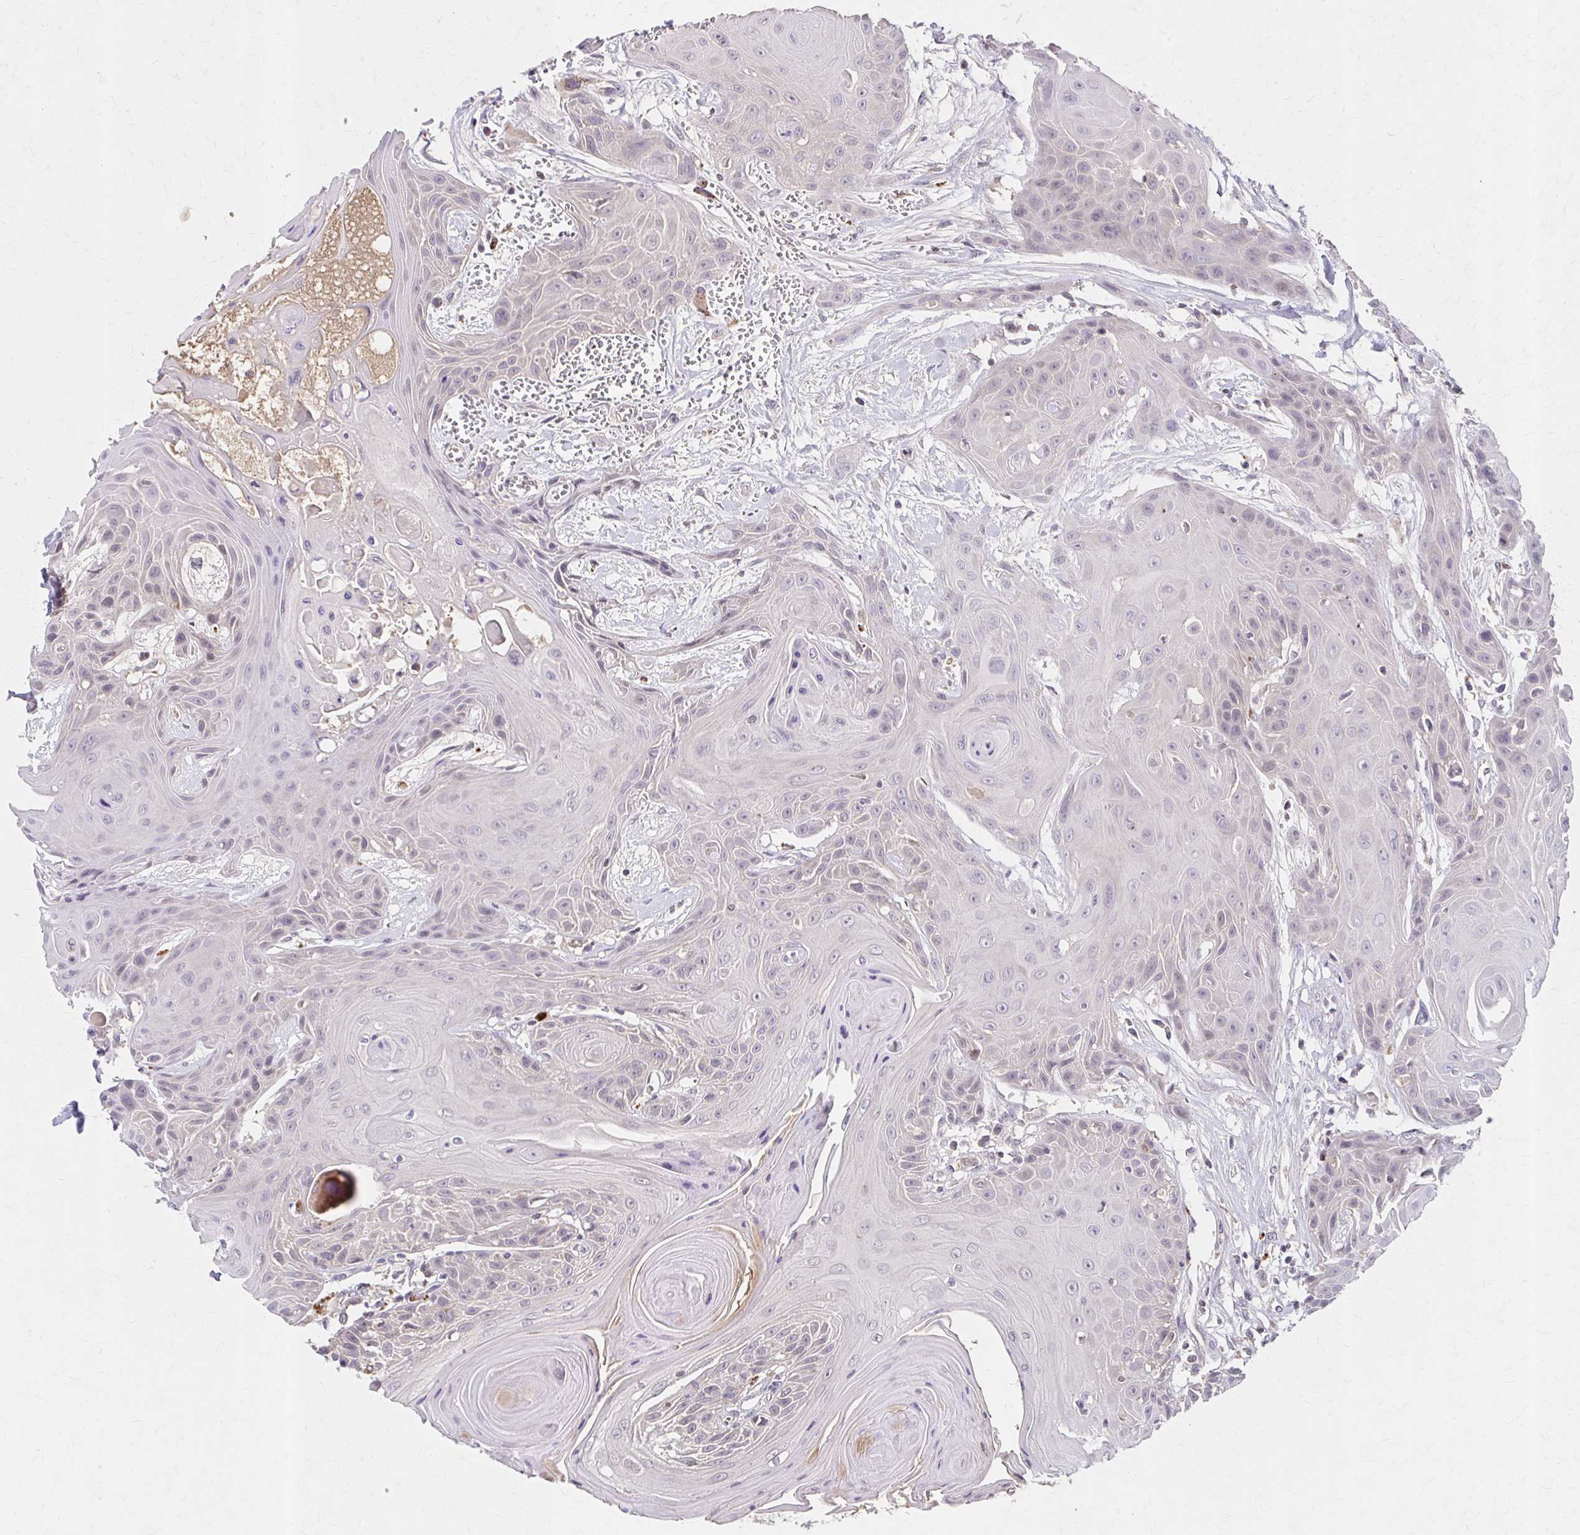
{"staining": {"intensity": "negative", "quantity": "none", "location": "none"}, "tissue": "head and neck cancer", "cell_type": "Tumor cells", "image_type": "cancer", "snomed": [{"axis": "morphology", "description": "Squamous cell carcinoma, NOS"}, {"axis": "topography", "description": "Head-Neck"}], "caption": "This is an immunohistochemistry micrograph of human head and neck squamous cell carcinoma. There is no staining in tumor cells.", "gene": "HMGCS2", "patient": {"sex": "female", "age": 73}}